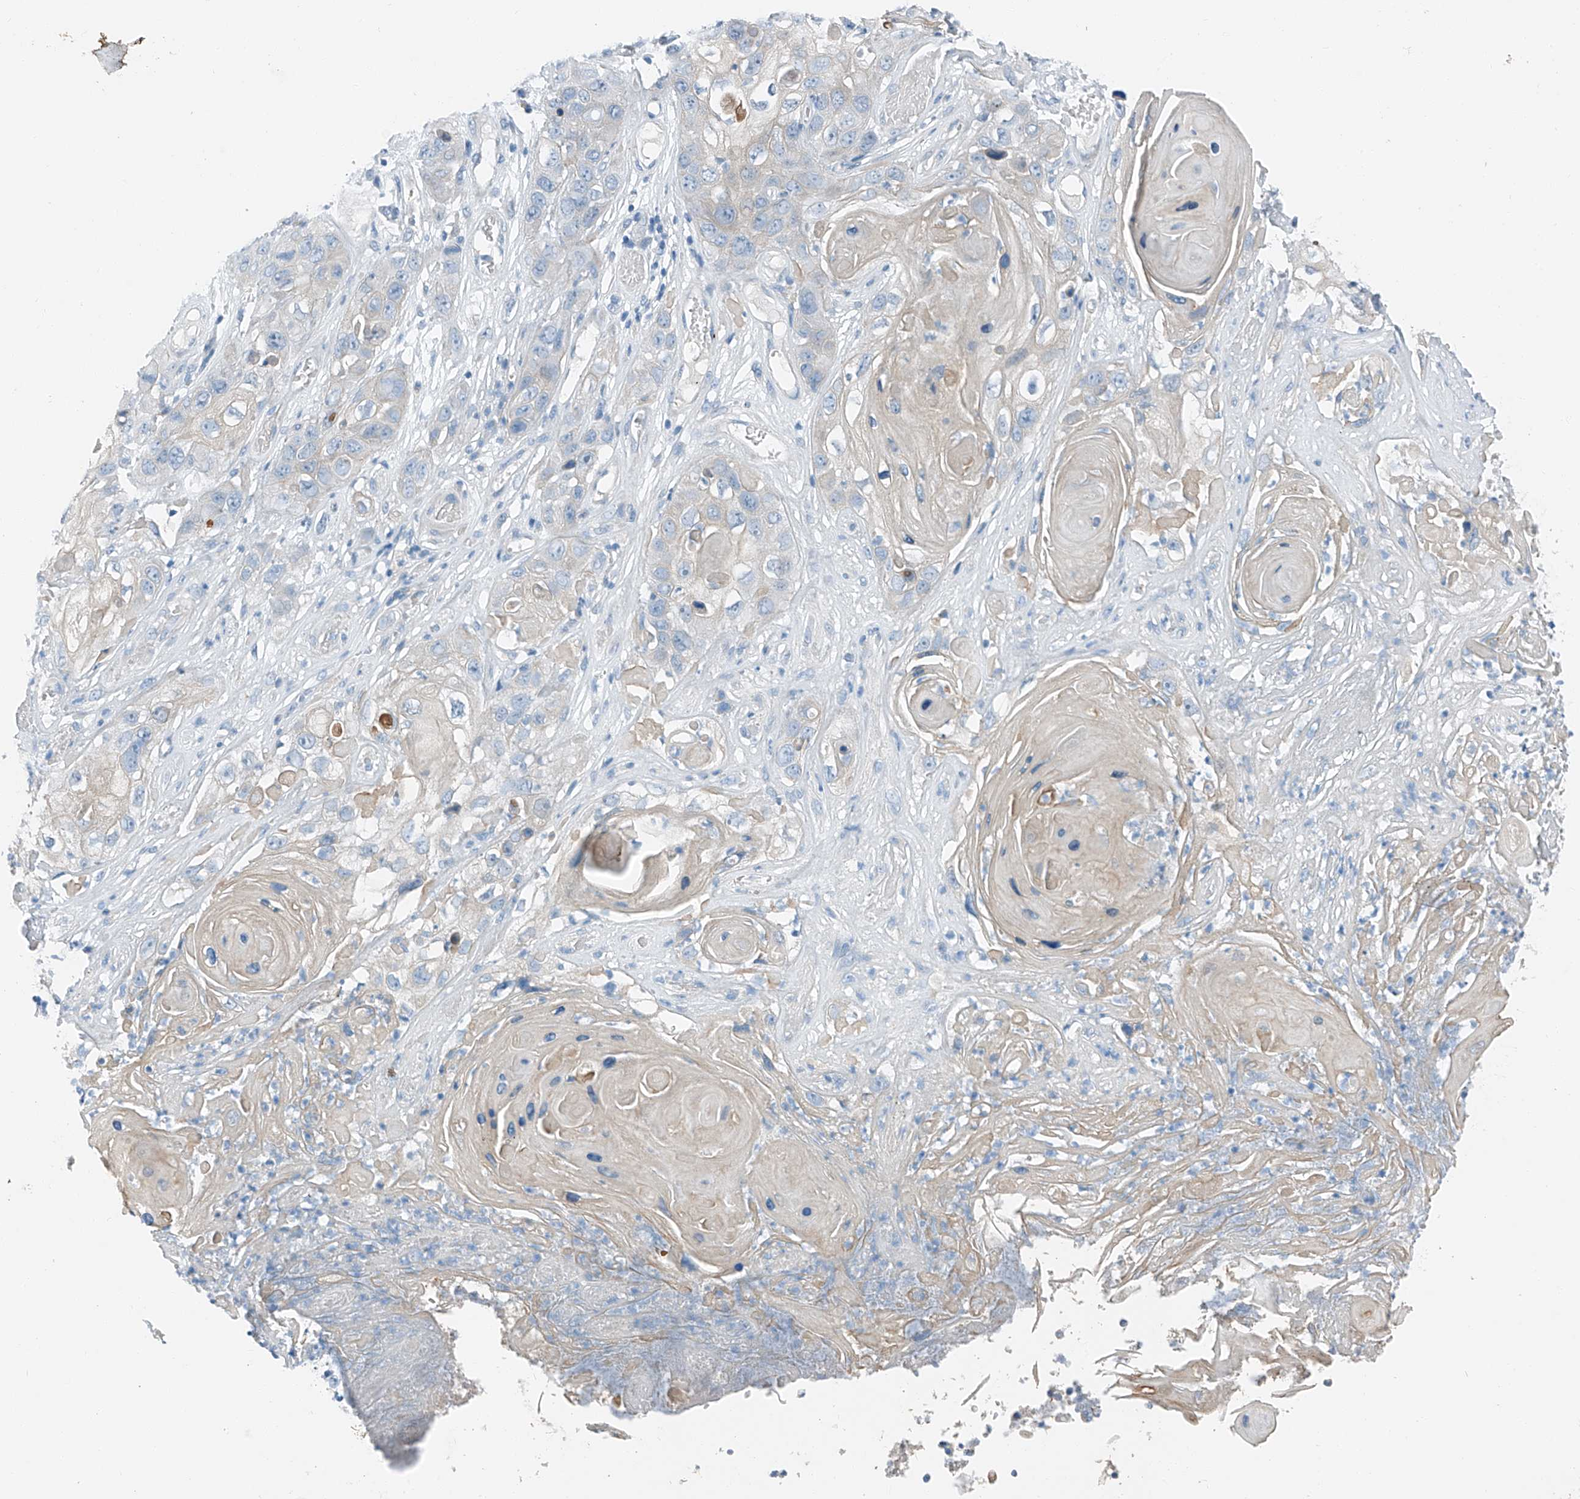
{"staining": {"intensity": "negative", "quantity": "none", "location": "none"}, "tissue": "skin cancer", "cell_type": "Tumor cells", "image_type": "cancer", "snomed": [{"axis": "morphology", "description": "Squamous cell carcinoma, NOS"}, {"axis": "topography", "description": "Skin"}], "caption": "IHC image of neoplastic tissue: human skin cancer stained with DAB reveals no significant protein staining in tumor cells.", "gene": "MDGA1", "patient": {"sex": "male", "age": 55}}